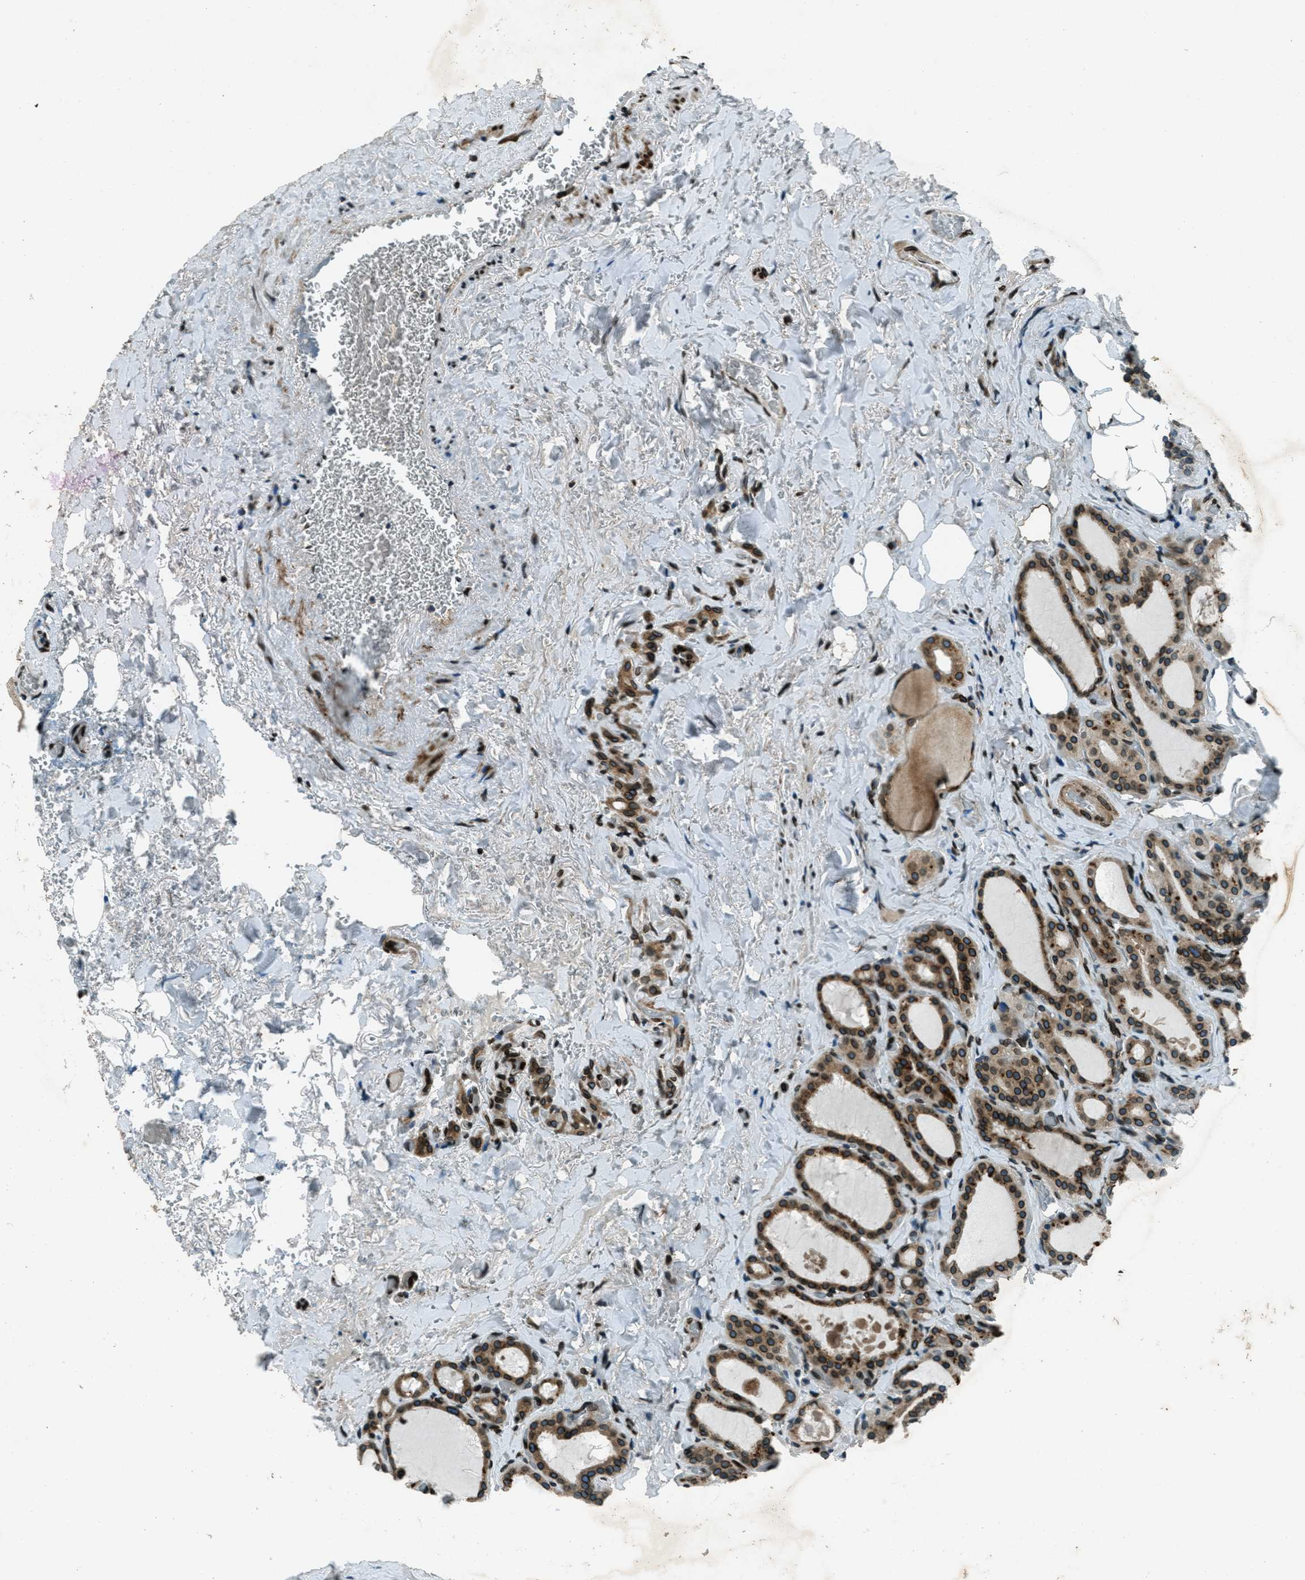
{"staining": {"intensity": "strong", "quantity": ">75%", "location": "cytoplasmic/membranous,nuclear"}, "tissue": "parathyroid gland", "cell_type": "Glandular cells", "image_type": "normal", "snomed": [{"axis": "morphology", "description": "Normal tissue, NOS"}, {"axis": "morphology", "description": "Adenoma, NOS"}, {"axis": "topography", "description": "Parathyroid gland"}], "caption": "Normal parathyroid gland was stained to show a protein in brown. There is high levels of strong cytoplasmic/membranous,nuclear positivity in approximately >75% of glandular cells. (DAB IHC with brightfield microscopy, high magnification).", "gene": "LEMD2", "patient": {"sex": "female", "age": 58}}